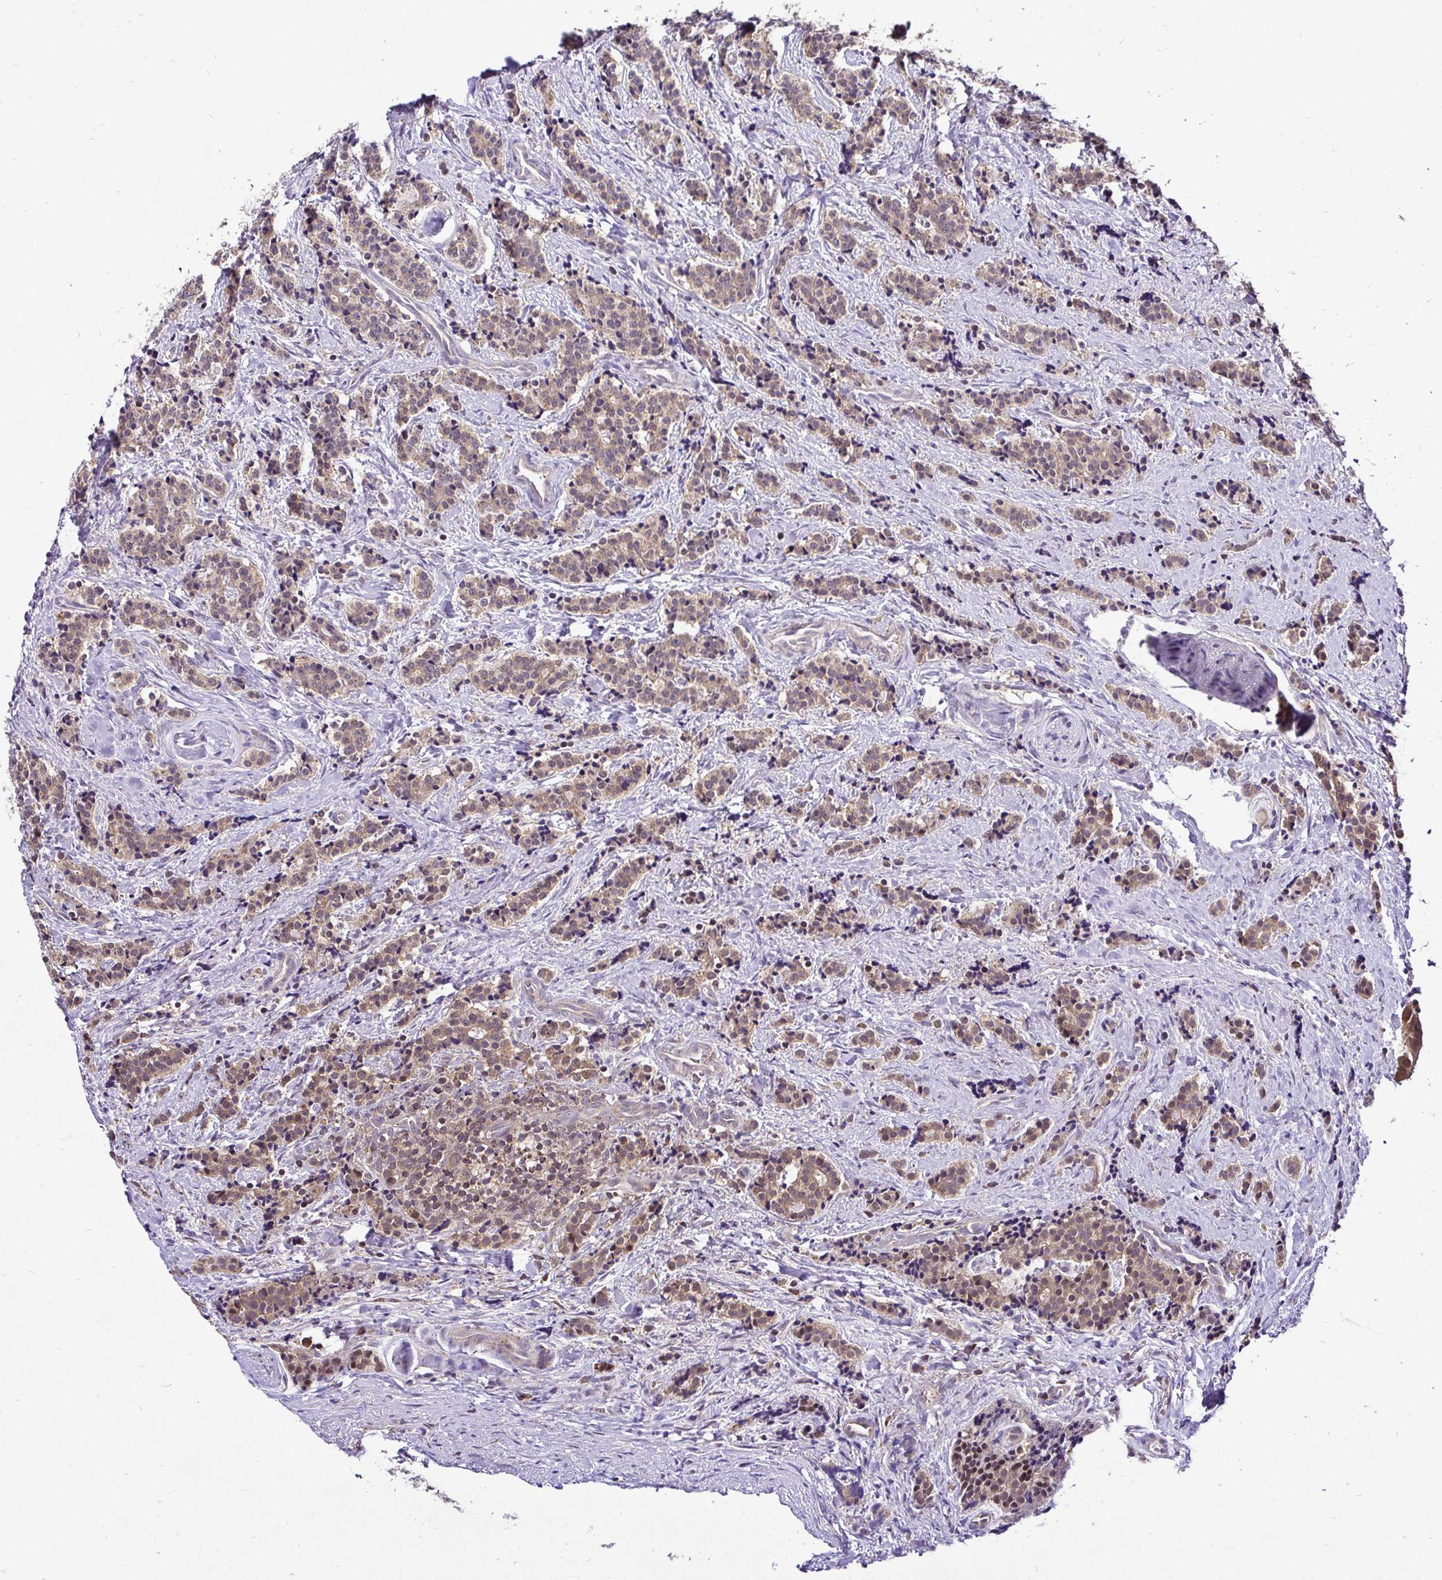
{"staining": {"intensity": "moderate", "quantity": ">75%", "location": "cytoplasmic/membranous,nuclear"}, "tissue": "carcinoid", "cell_type": "Tumor cells", "image_type": "cancer", "snomed": [{"axis": "morphology", "description": "Carcinoid, malignant, NOS"}, {"axis": "topography", "description": "Small intestine"}], "caption": "Protein expression analysis of human carcinoid reveals moderate cytoplasmic/membranous and nuclear staining in approximately >75% of tumor cells. (Stains: DAB in brown, nuclei in blue, Microscopy: brightfield microscopy at high magnification).", "gene": "UBE2M", "patient": {"sex": "female", "age": 73}}